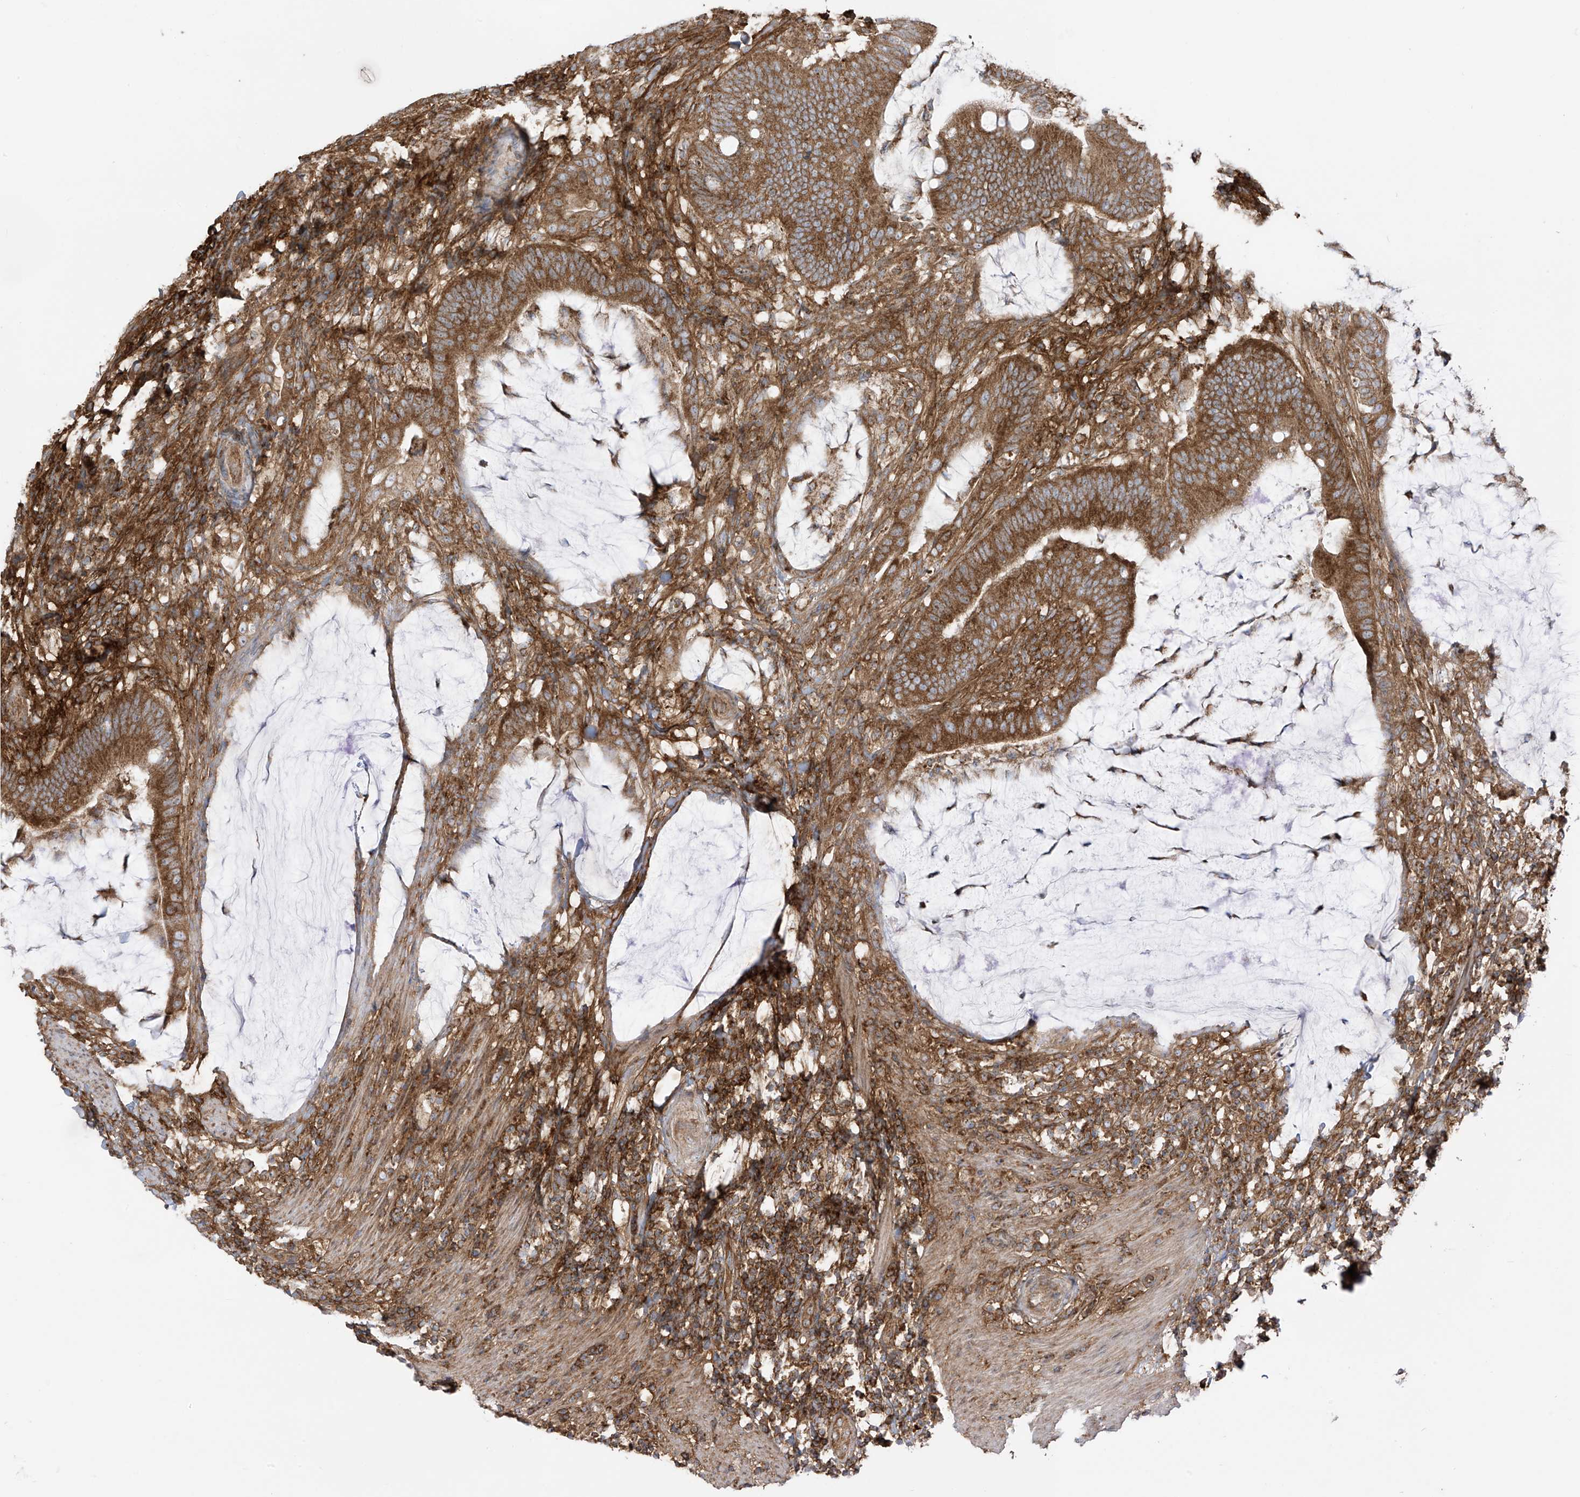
{"staining": {"intensity": "strong", "quantity": ">75%", "location": "cytoplasmic/membranous"}, "tissue": "colorectal cancer", "cell_type": "Tumor cells", "image_type": "cancer", "snomed": [{"axis": "morphology", "description": "Adenocarcinoma, NOS"}, {"axis": "topography", "description": "Colon"}], "caption": "Strong cytoplasmic/membranous staining for a protein is appreciated in approximately >75% of tumor cells of colorectal cancer using immunohistochemistry.", "gene": "REPS1", "patient": {"sex": "female", "age": 66}}